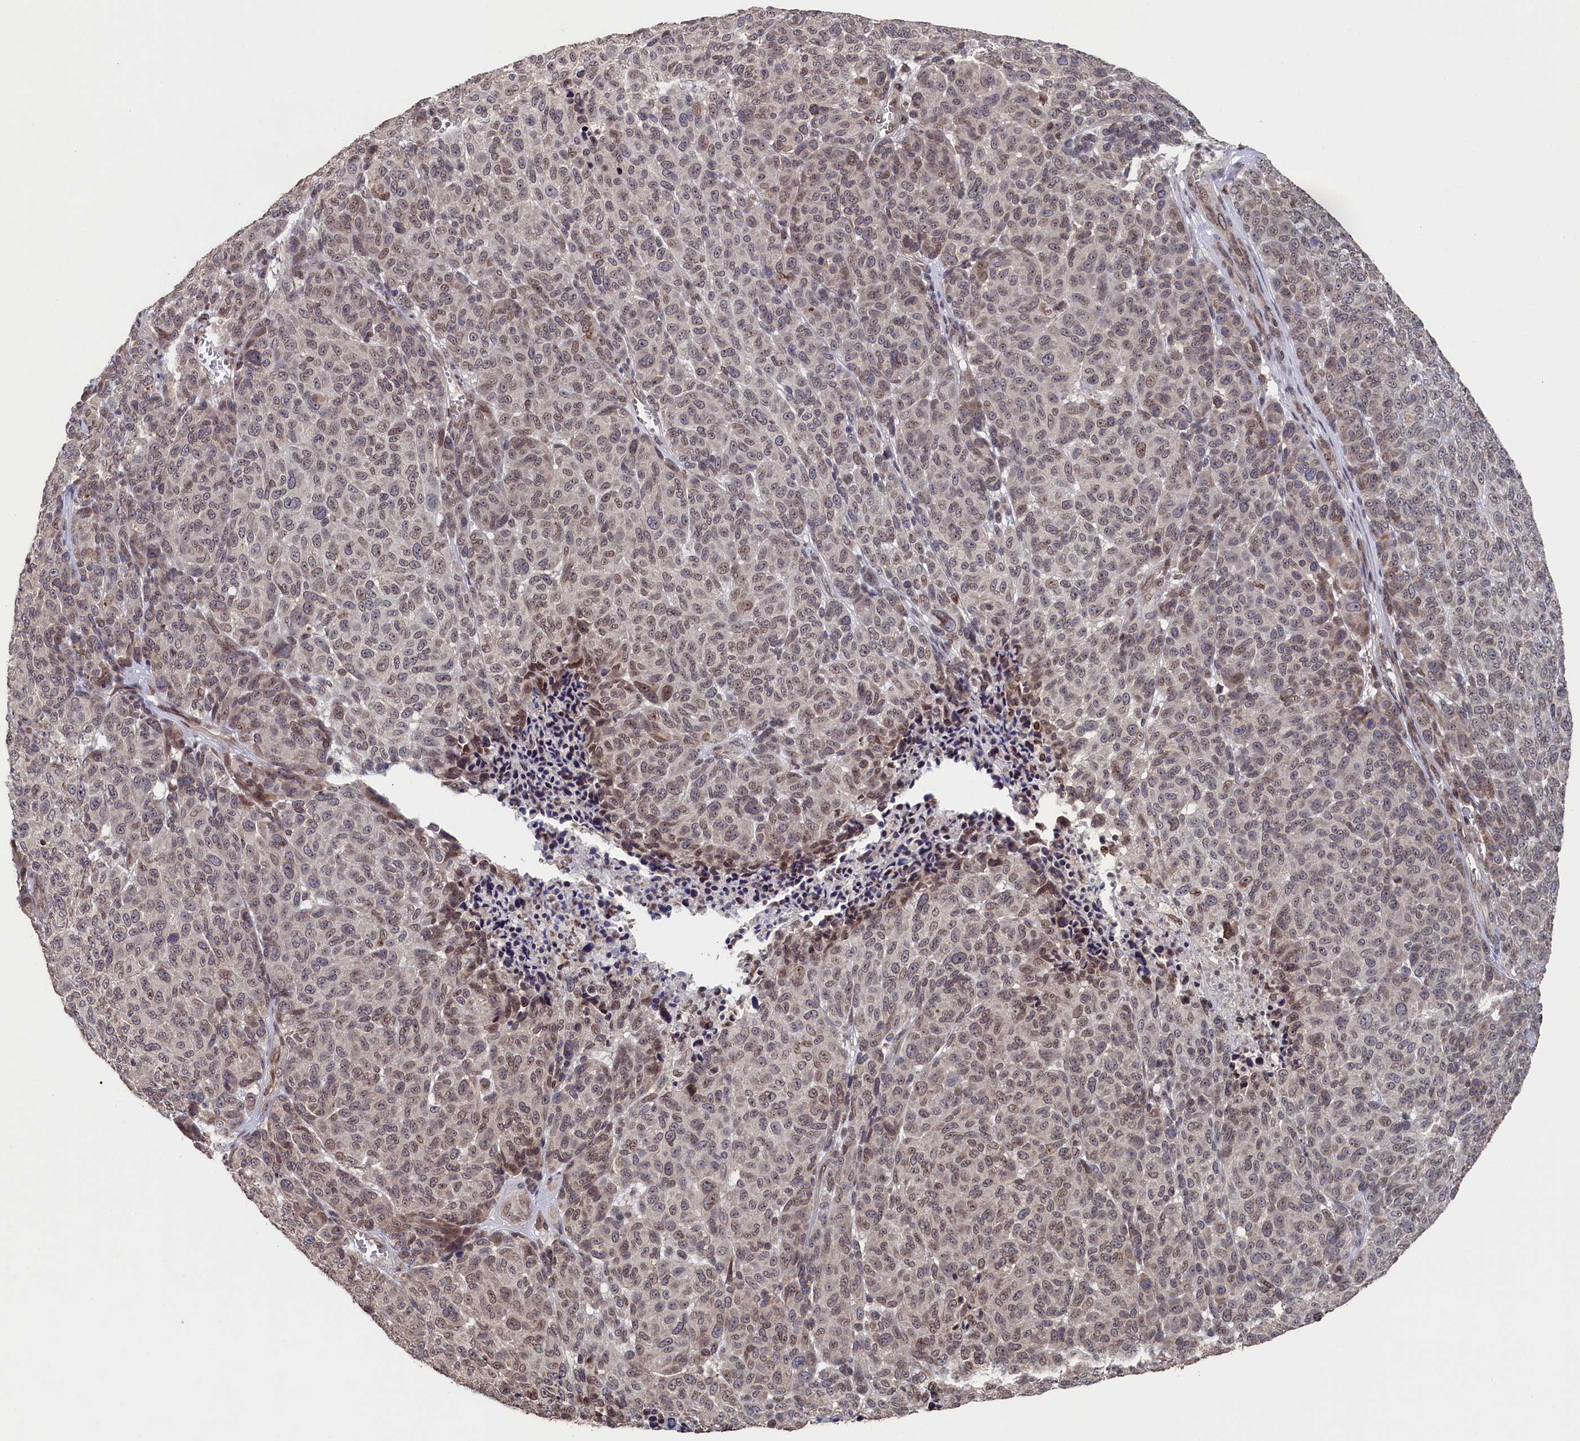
{"staining": {"intensity": "moderate", "quantity": "25%-75%", "location": "cytoplasmic/membranous,nuclear"}, "tissue": "melanoma", "cell_type": "Tumor cells", "image_type": "cancer", "snomed": [{"axis": "morphology", "description": "Malignant melanoma, NOS"}, {"axis": "topography", "description": "Skin"}], "caption": "Immunohistochemical staining of human melanoma shows medium levels of moderate cytoplasmic/membranous and nuclear protein staining in about 25%-75% of tumor cells. The staining was performed using DAB (3,3'-diaminobenzidine) to visualize the protein expression in brown, while the nuclei were stained in blue with hematoxylin (Magnification: 20x).", "gene": "ANKEF1", "patient": {"sex": "male", "age": 49}}